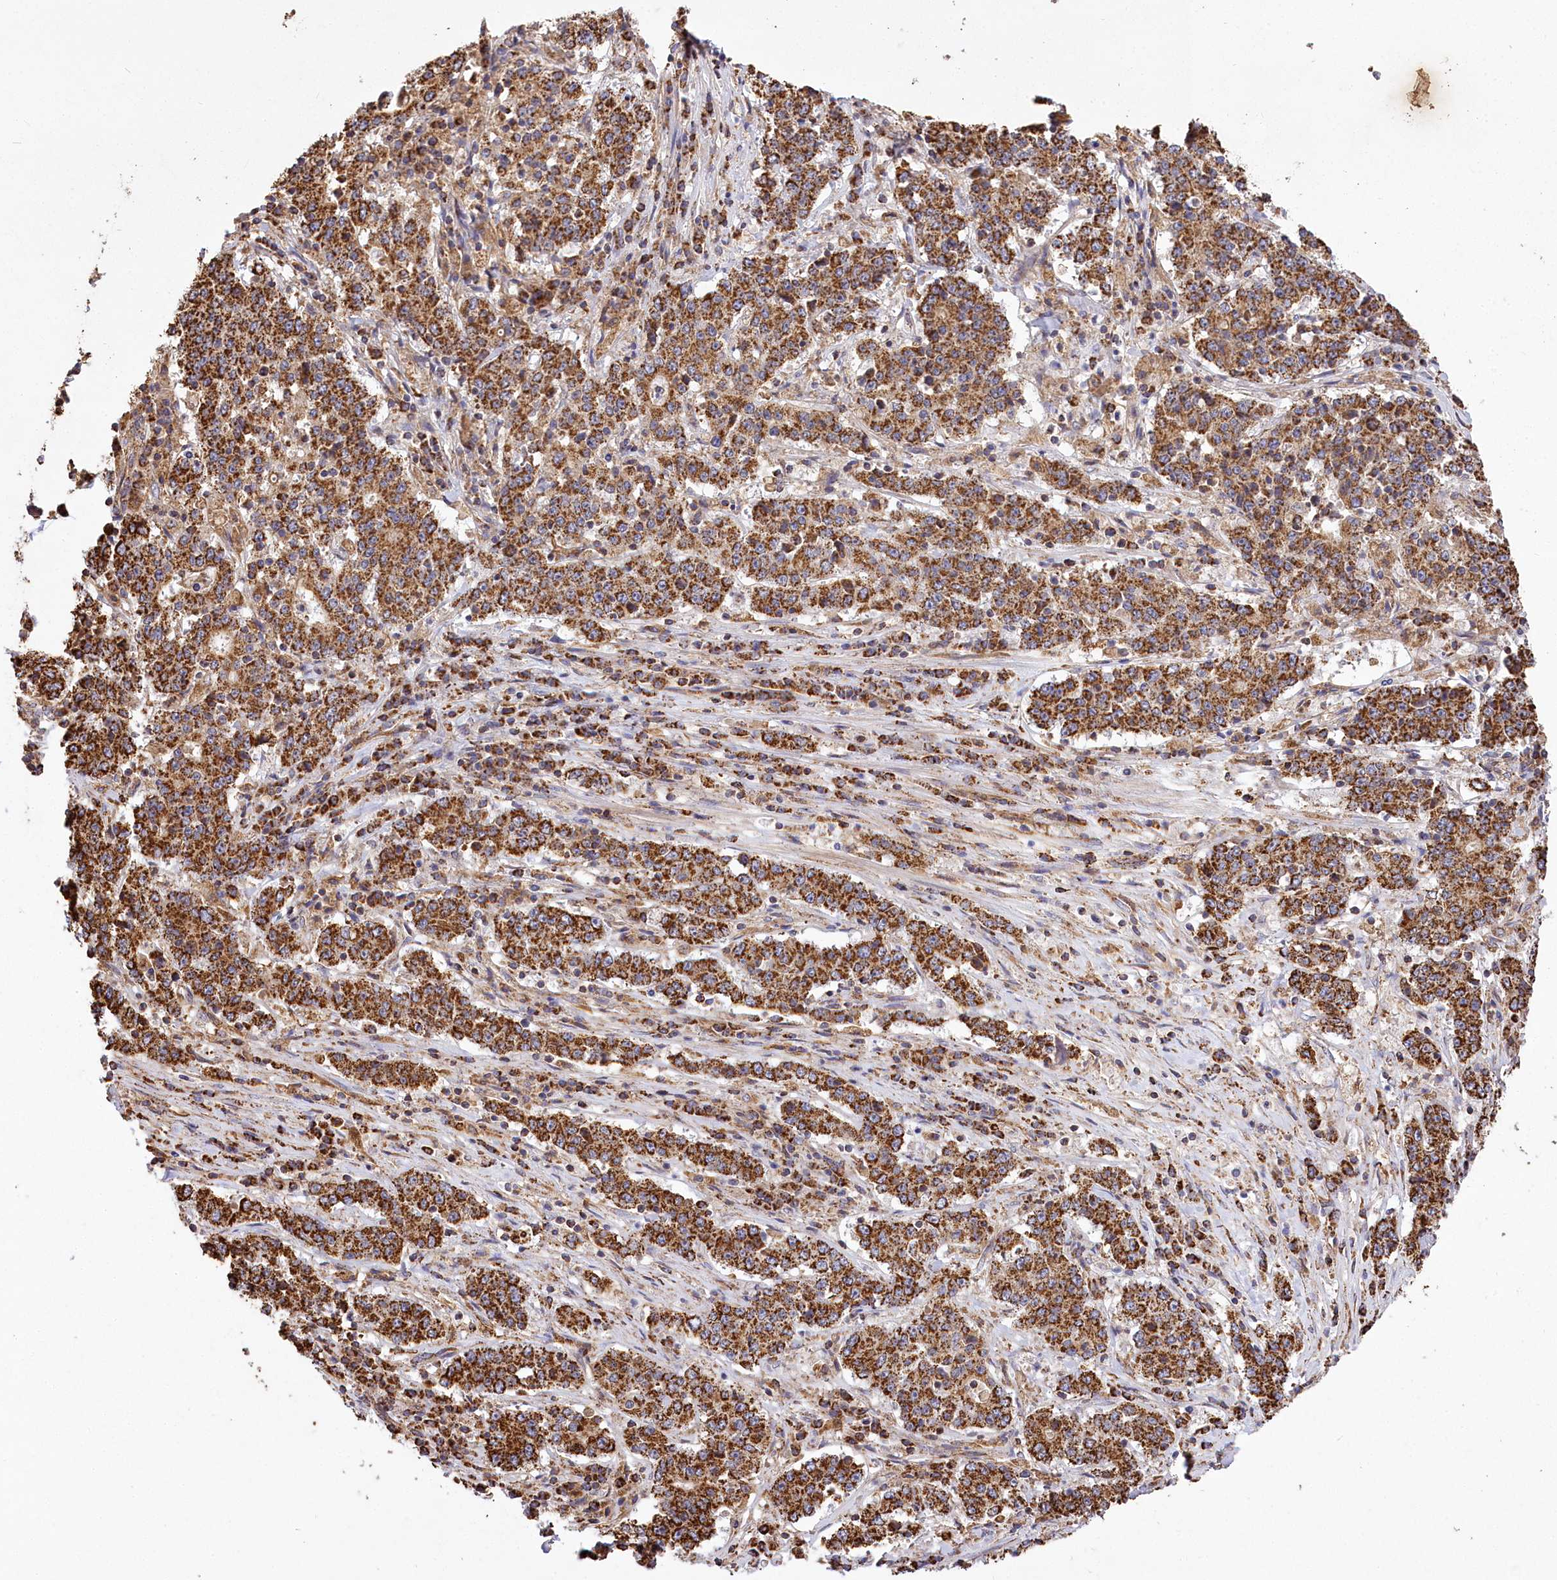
{"staining": {"intensity": "strong", "quantity": ">75%", "location": "cytoplasmic/membranous"}, "tissue": "stomach cancer", "cell_type": "Tumor cells", "image_type": "cancer", "snomed": [{"axis": "morphology", "description": "Adenocarcinoma, NOS"}, {"axis": "topography", "description": "Stomach"}], "caption": "Stomach adenocarcinoma stained with immunohistochemistry exhibits strong cytoplasmic/membranous expression in about >75% of tumor cells.", "gene": "CARD19", "patient": {"sex": "male", "age": 59}}